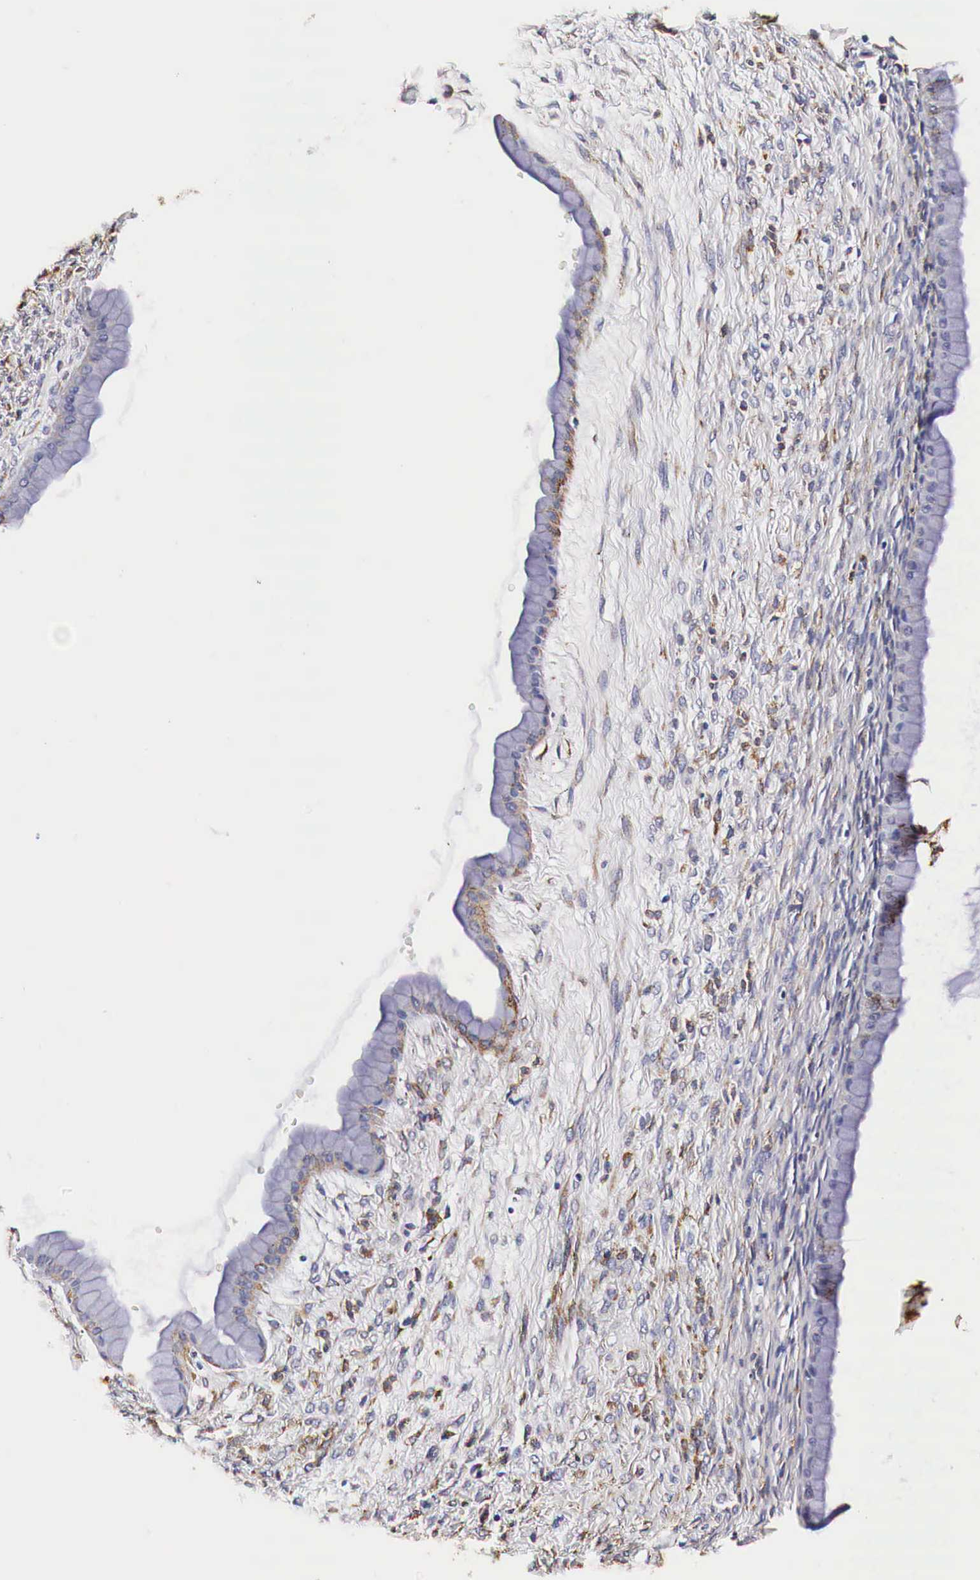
{"staining": {"intensity": "weak", "quantity": "<25%", "location": "cytoplasmic/membranous"}, "tissue": "ovarian cancer", "cell_type": "Tumor cells", "image_type": "cancer", "snomed": [{"axis": "morphology", "description": "Cystadenocarcinoma, mucinous, NOS"}, {"axis": "topography", "description": "Ovary"}], "caption": "A micrograph of human ovarian mucinous cystadenocarcinoma is negative for staining in tumor cells.", "gene": "CKAP4", "patient": {"sex": "female", "age": 25}}